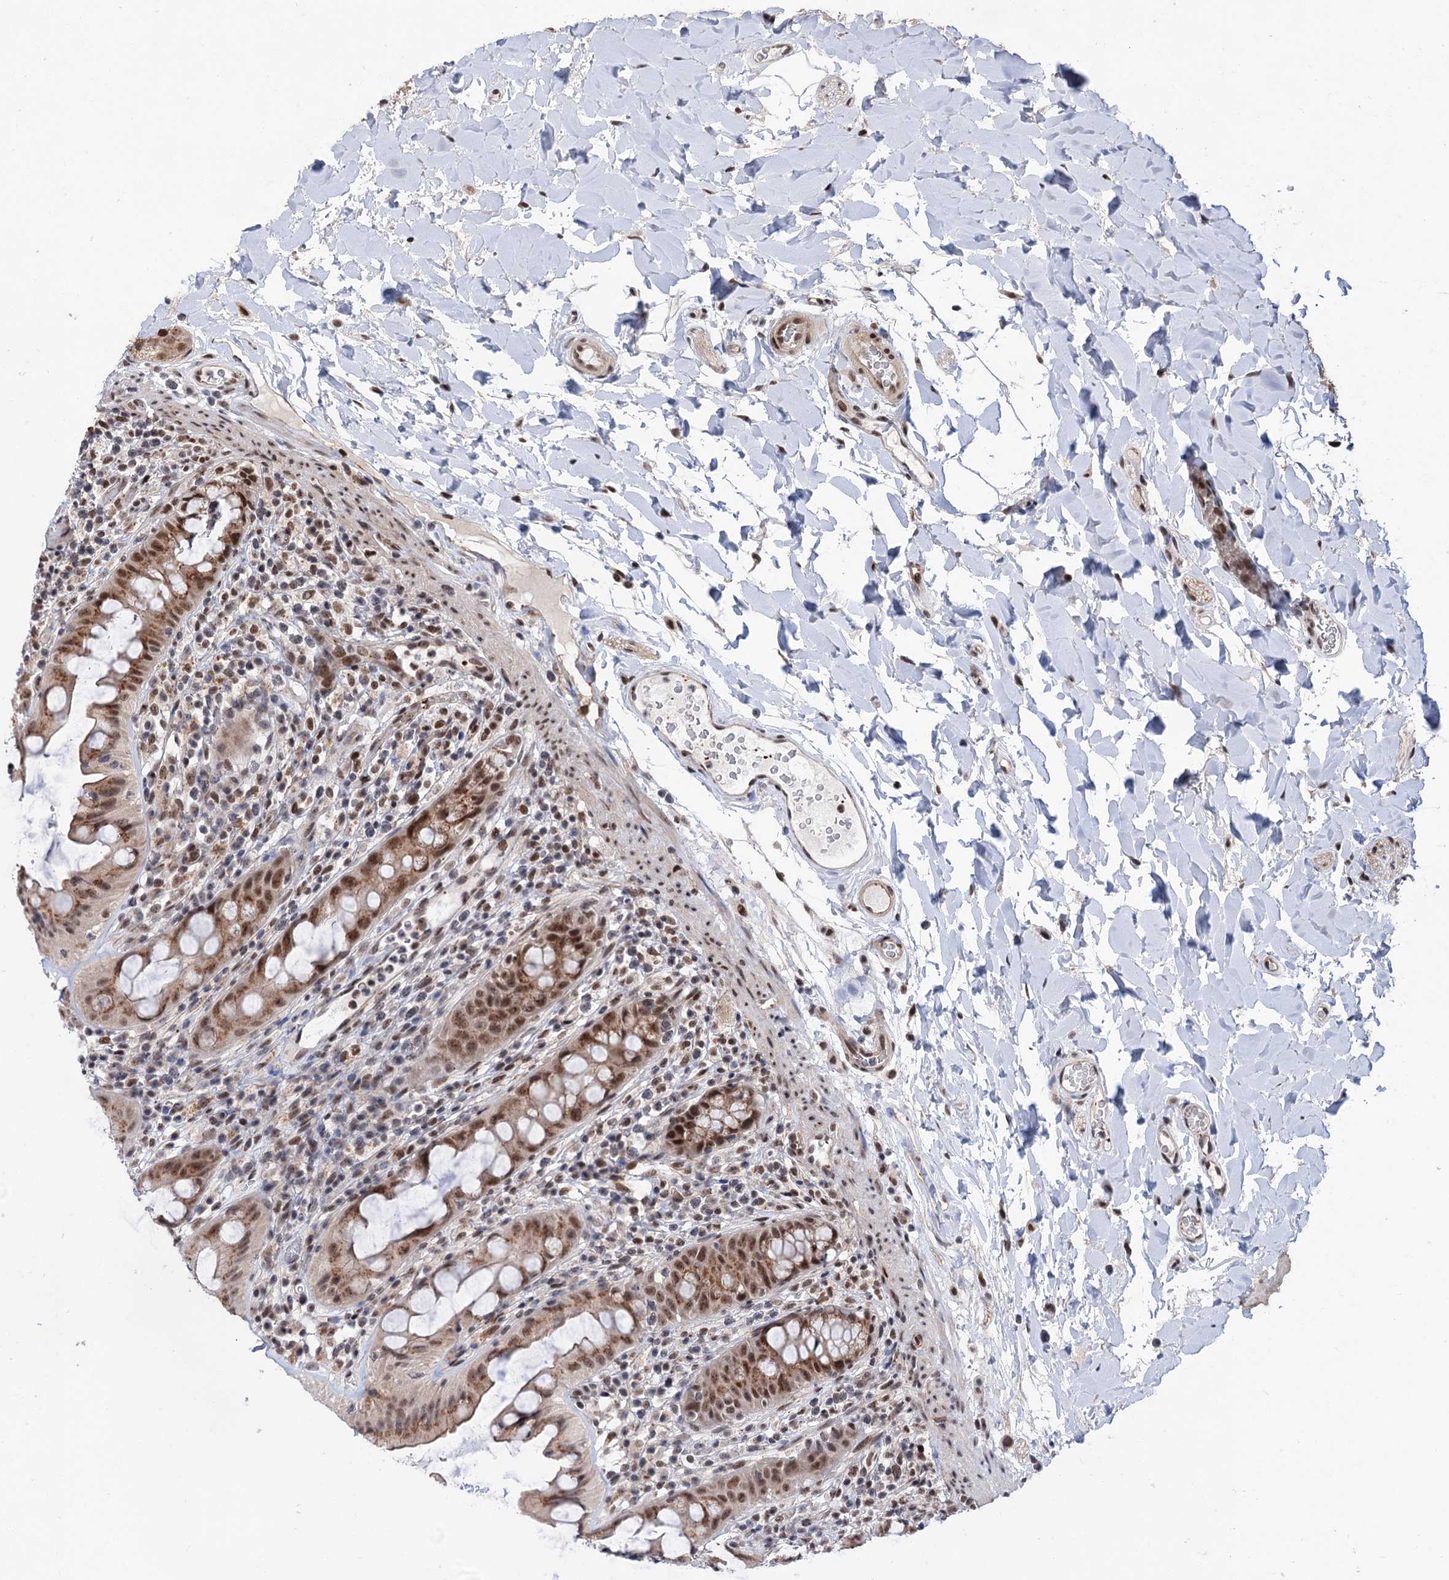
{"staining": {"intensity": "moderate", "quantity": ">75%", "location": "cytoplasmic/membranous,nuclear"}, "tissue": "rectum", "cell_type": "Glandular cells", "image_type": "normal", "snomed": [{"axis": "morphology", "description": "Normal tissue, NOS"}, {"axis": "topography", "description": "Rectum"}], "caption": "IHC histopathology image of normal human rectum stained for a protein (brown), which exhibits medium levels of moderate cytoplasmic/membranous,nuclear expression in approximately >75% of glandular cells.", "gene": "MAML1", "patient": {"sex": "female", "age": 57}}